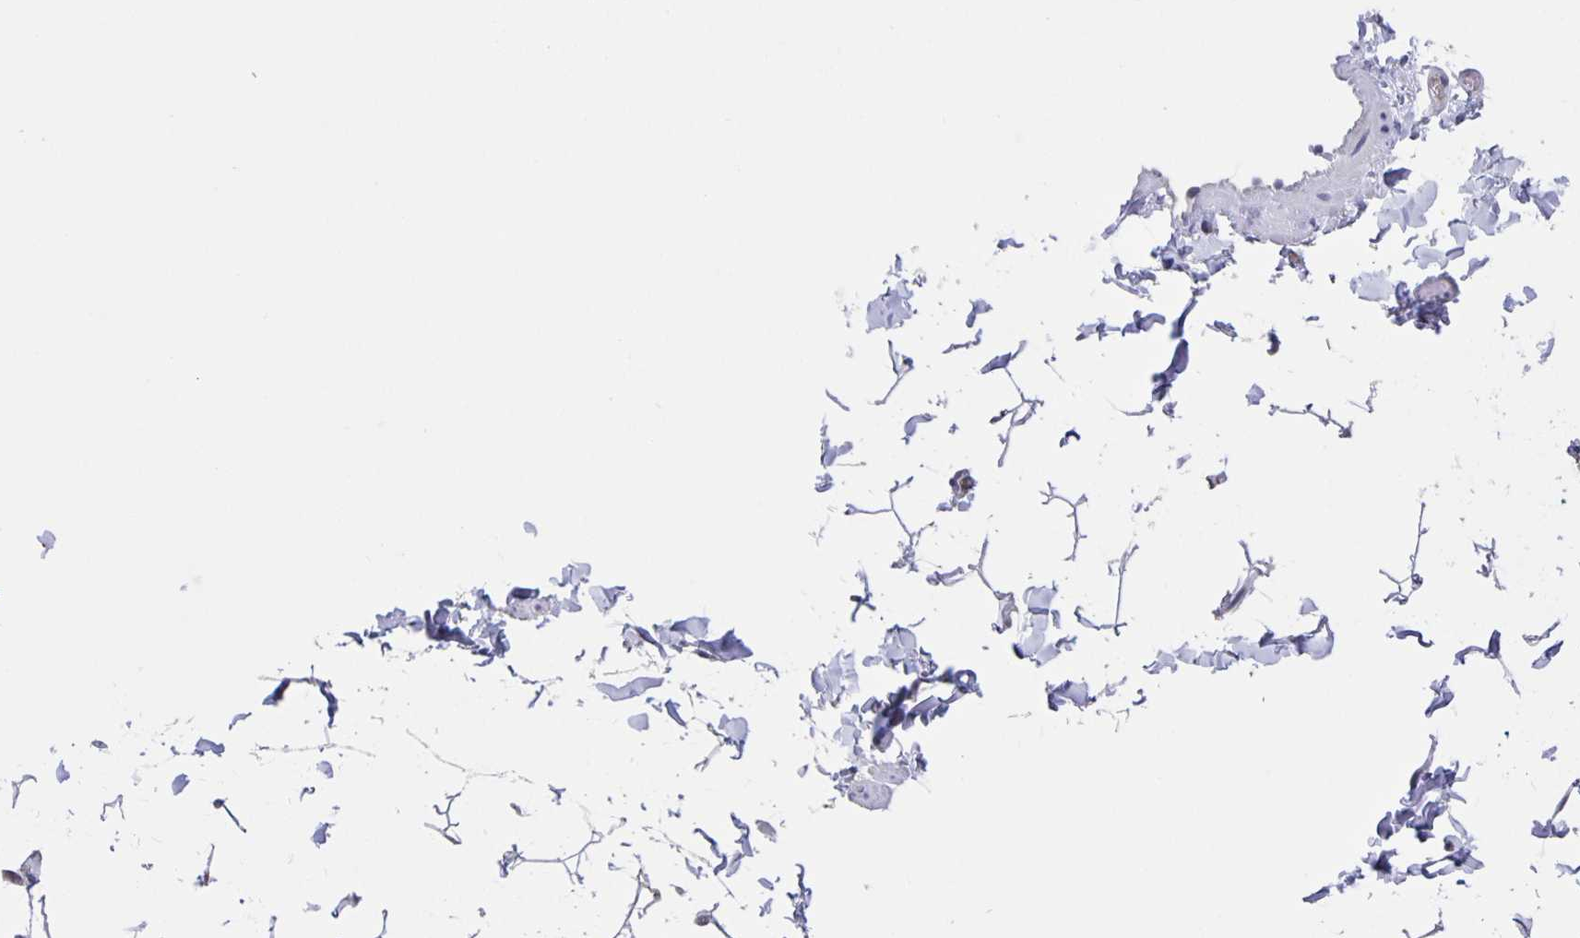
{"staining": {"intensity": "negative", "quantity": "none", "location": "none"}, "tissue": "adipose tissue", "cell_type": "Adipocytes", "image_type": "normal", "snomed": [{"axis": "morphology", "description": "Normal tissue, NOS"}, {"axis": "topography", "description": "Epididymis"}, {"axis": "topography", "description": "Peripheral nerve tissue"}], "caption": "Adipose tissue was stained to show a protein in brown. There is no significant expression in adipocytes. (DAB immunohistochemistry (IHC) visualized using brightfield microscopy, high magnification).", "gene": "MARCHF6", "patient": {"sex": "male", "age": 32}}